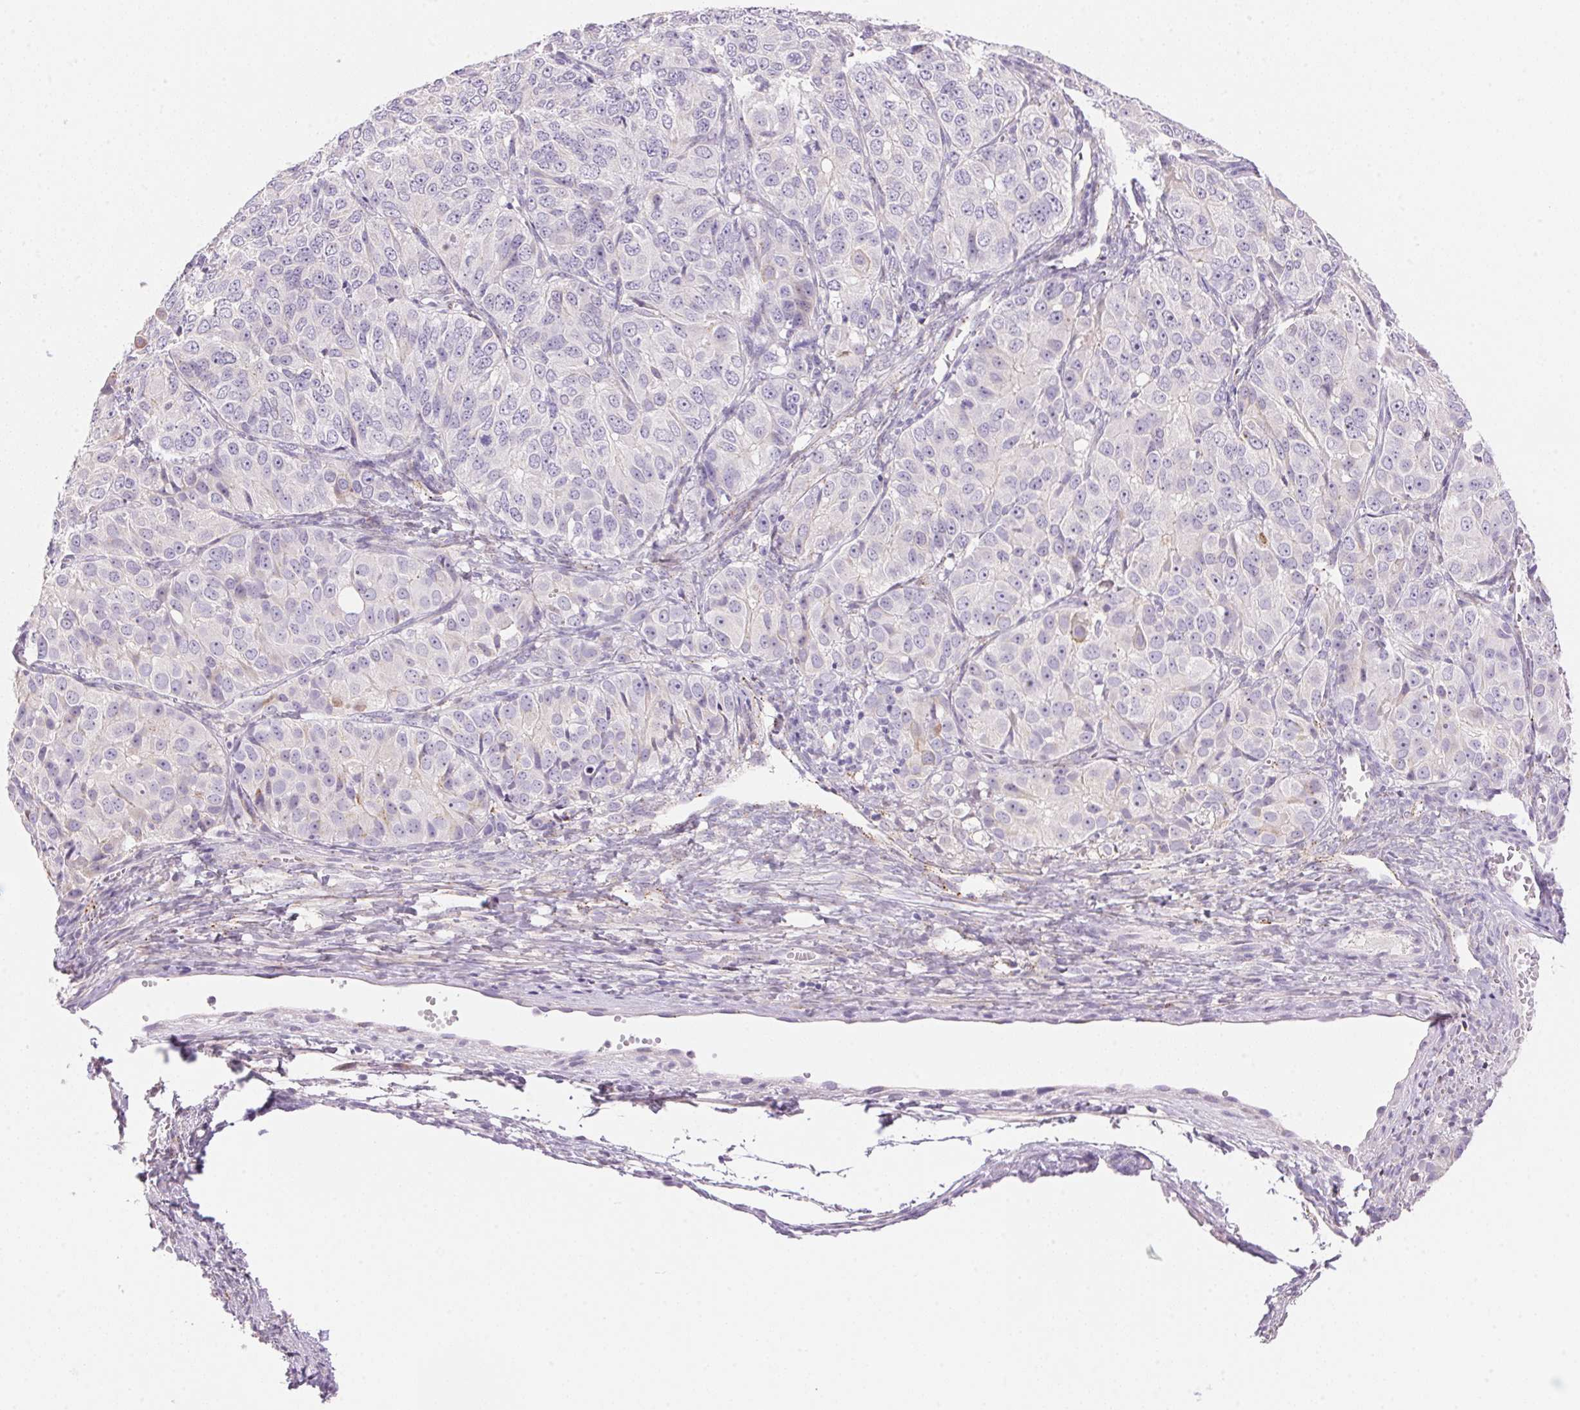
{"staining": {"intensity": "negative", "quantity": "none", "location": "none"}, "tissue": "ovarian cancer", "cell_type": "Tumor cells", "image_type": "cancer", "snomed": [{"axis": "morphology", "description": "Carcinoma, endometroid"}, {"axis": "topography", "description": "Ovary"}], "caption": "Immunohistochemistry (IHC) histopathology image of ovarian cancer (endometroid carcinoma) stained for a protein (brown), which shows no expression in tumor cells. (Stains: DAB immunohistochemistry (IHC) with hematoxylin counter stain, Microscopy: brightfield microscopy at high magnification).", "gene": "TEKT1", "patient": {"sex": "female", "age": 51}}